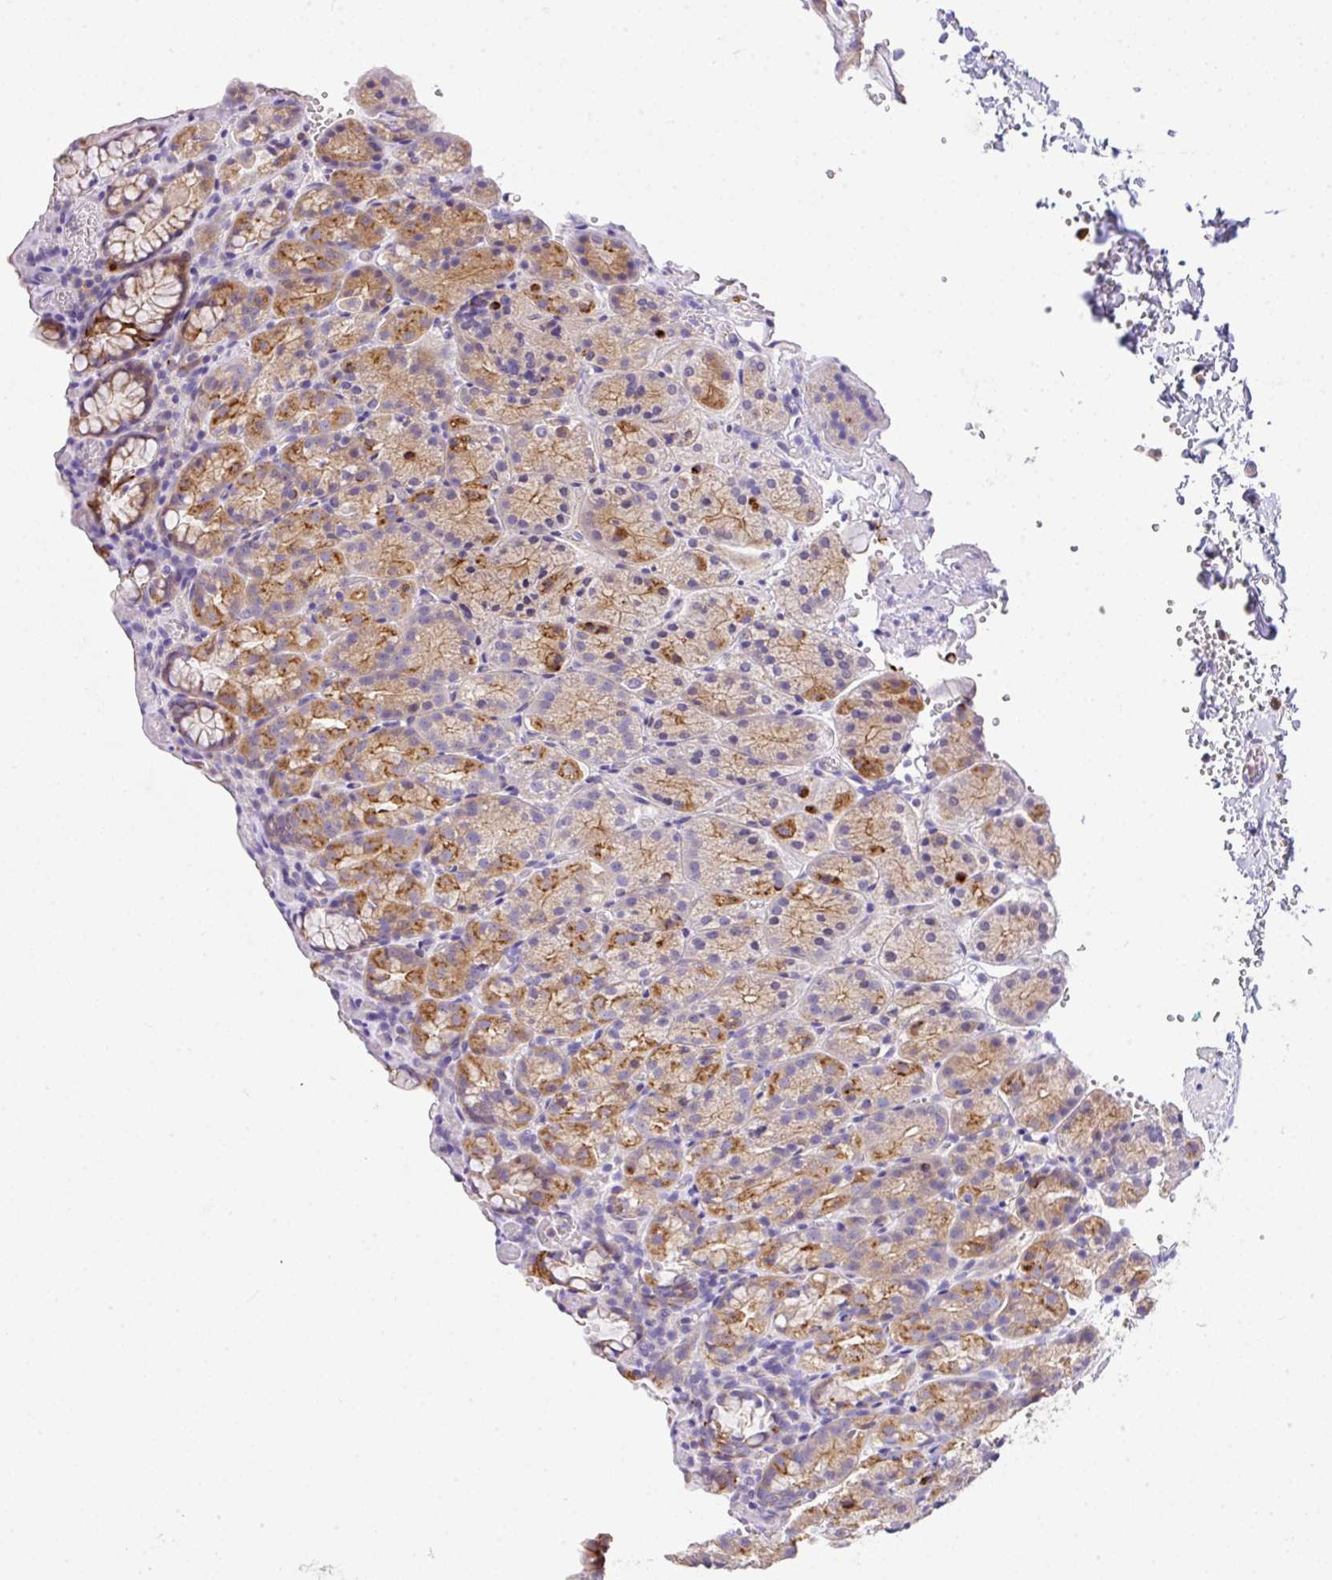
{"staining": {"intensity": "moderate", "quantity": ">75%", "location": "cytoplasmic/membranous"}, "tissue": "stomach", "cell_type": "Glandular cells", "image_type": "normal", "snomed": [{"axis": "morphology", "description": "Normal tissue, NOS"}, {"axis": "topography", "description": "Stomach, upper"}], "caption": "Moderate cytoplasmic/membranous protein staining is seen in approximately >75% of glandular cells in stomach. The staining is performed using DAB brown chromogen to label protein expression. The nuclei are counter-stained blue using hematoxylin.", "gene": "EPN3", "patient": {"sex": "female", "age": 81}}